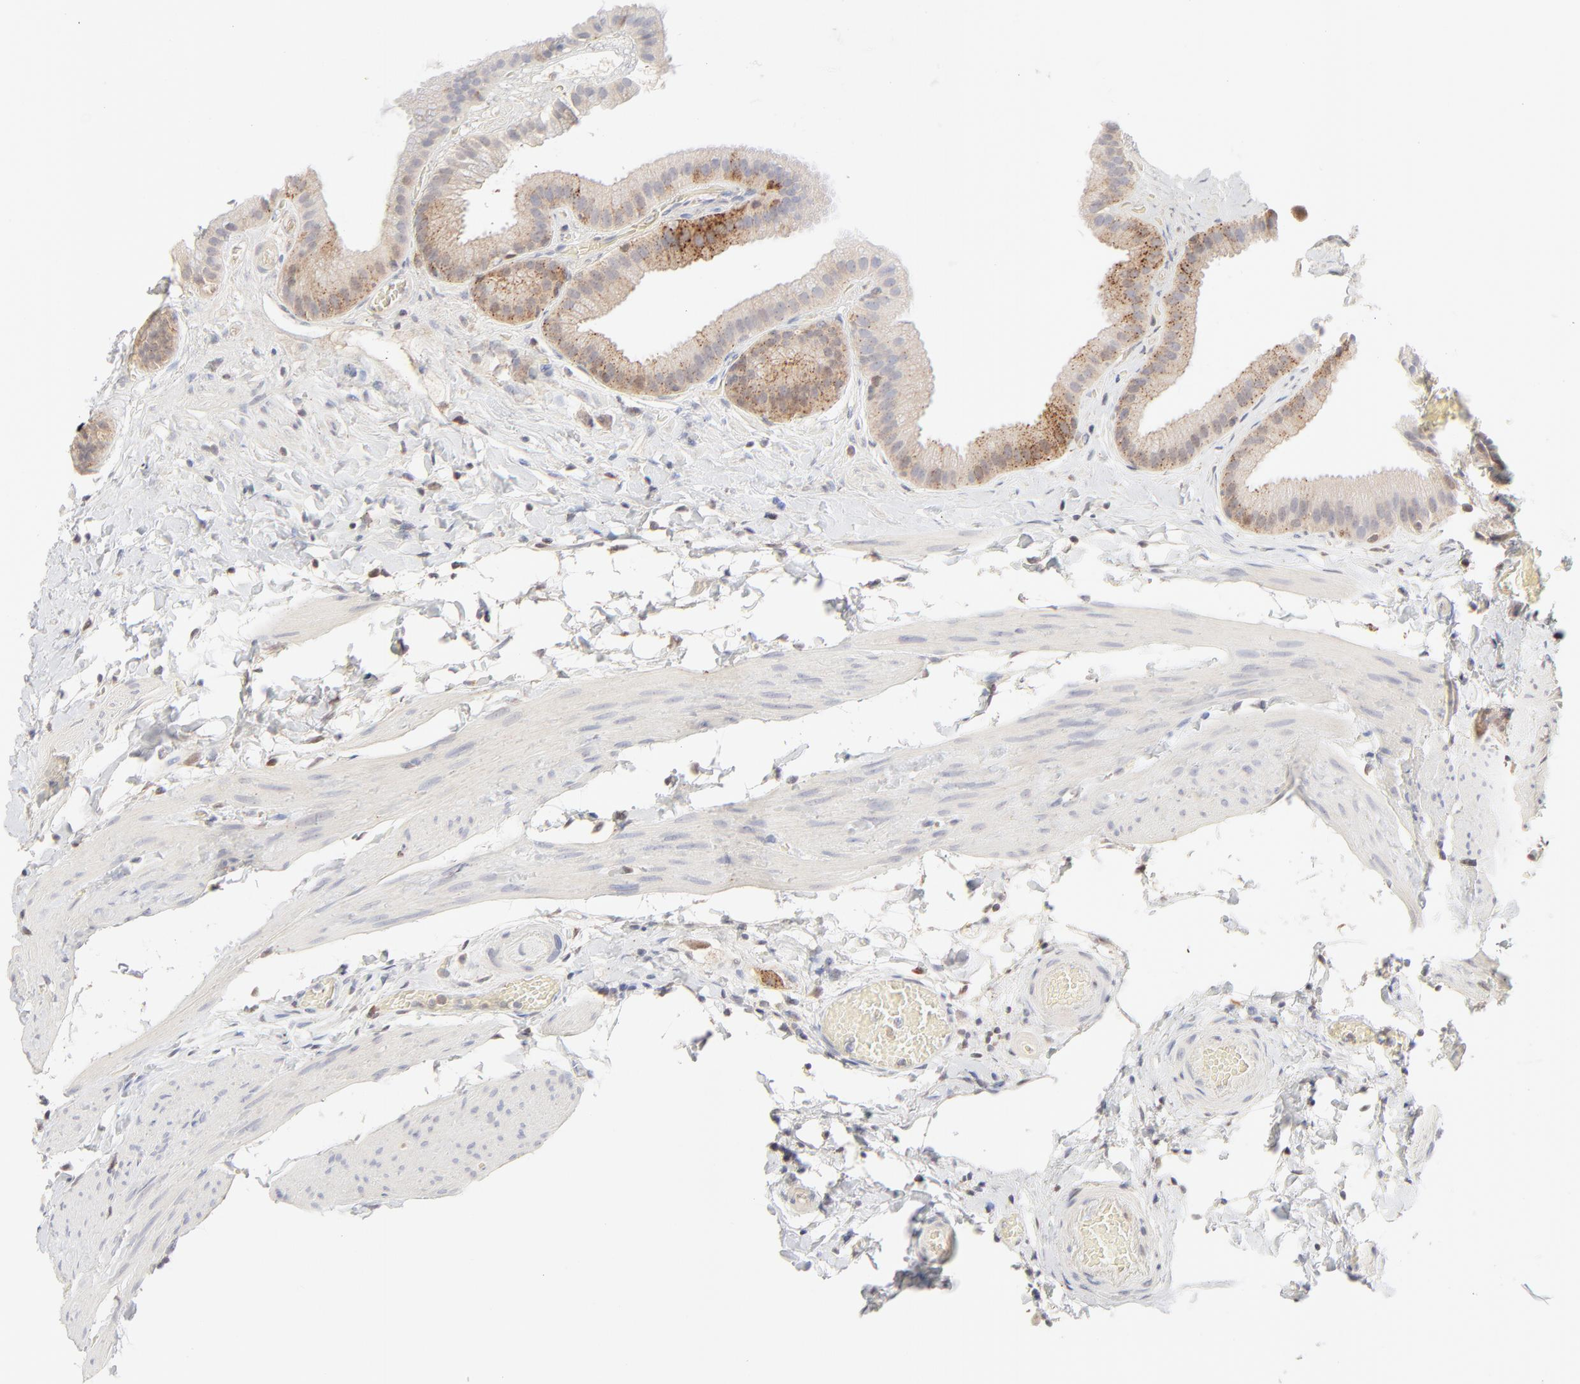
{"staining": {"intensity": "moderate", "quantity": "25%-75%", "location": "cytoplasmic/membranous"}, "tissue": "gallbladder", "cell_type": "Glandular cells", "image_type": "normal", "snomed": [{"axis": "morphology", "description": "Normal tissue, NOS"}, {"axis": "topography", "description": "Gallbladder"}], "caption": "Brown immunohistochemical staining in unremarkable gallbladder demonstrates moderate cytoplasmic/membranous staining in about 25%-75% of glandular cells. (brown staining indicates protein expression, while blue staining denotes nuclei).", "gene": "CDK6", "patient": {"sex": "female", "age": 63}}